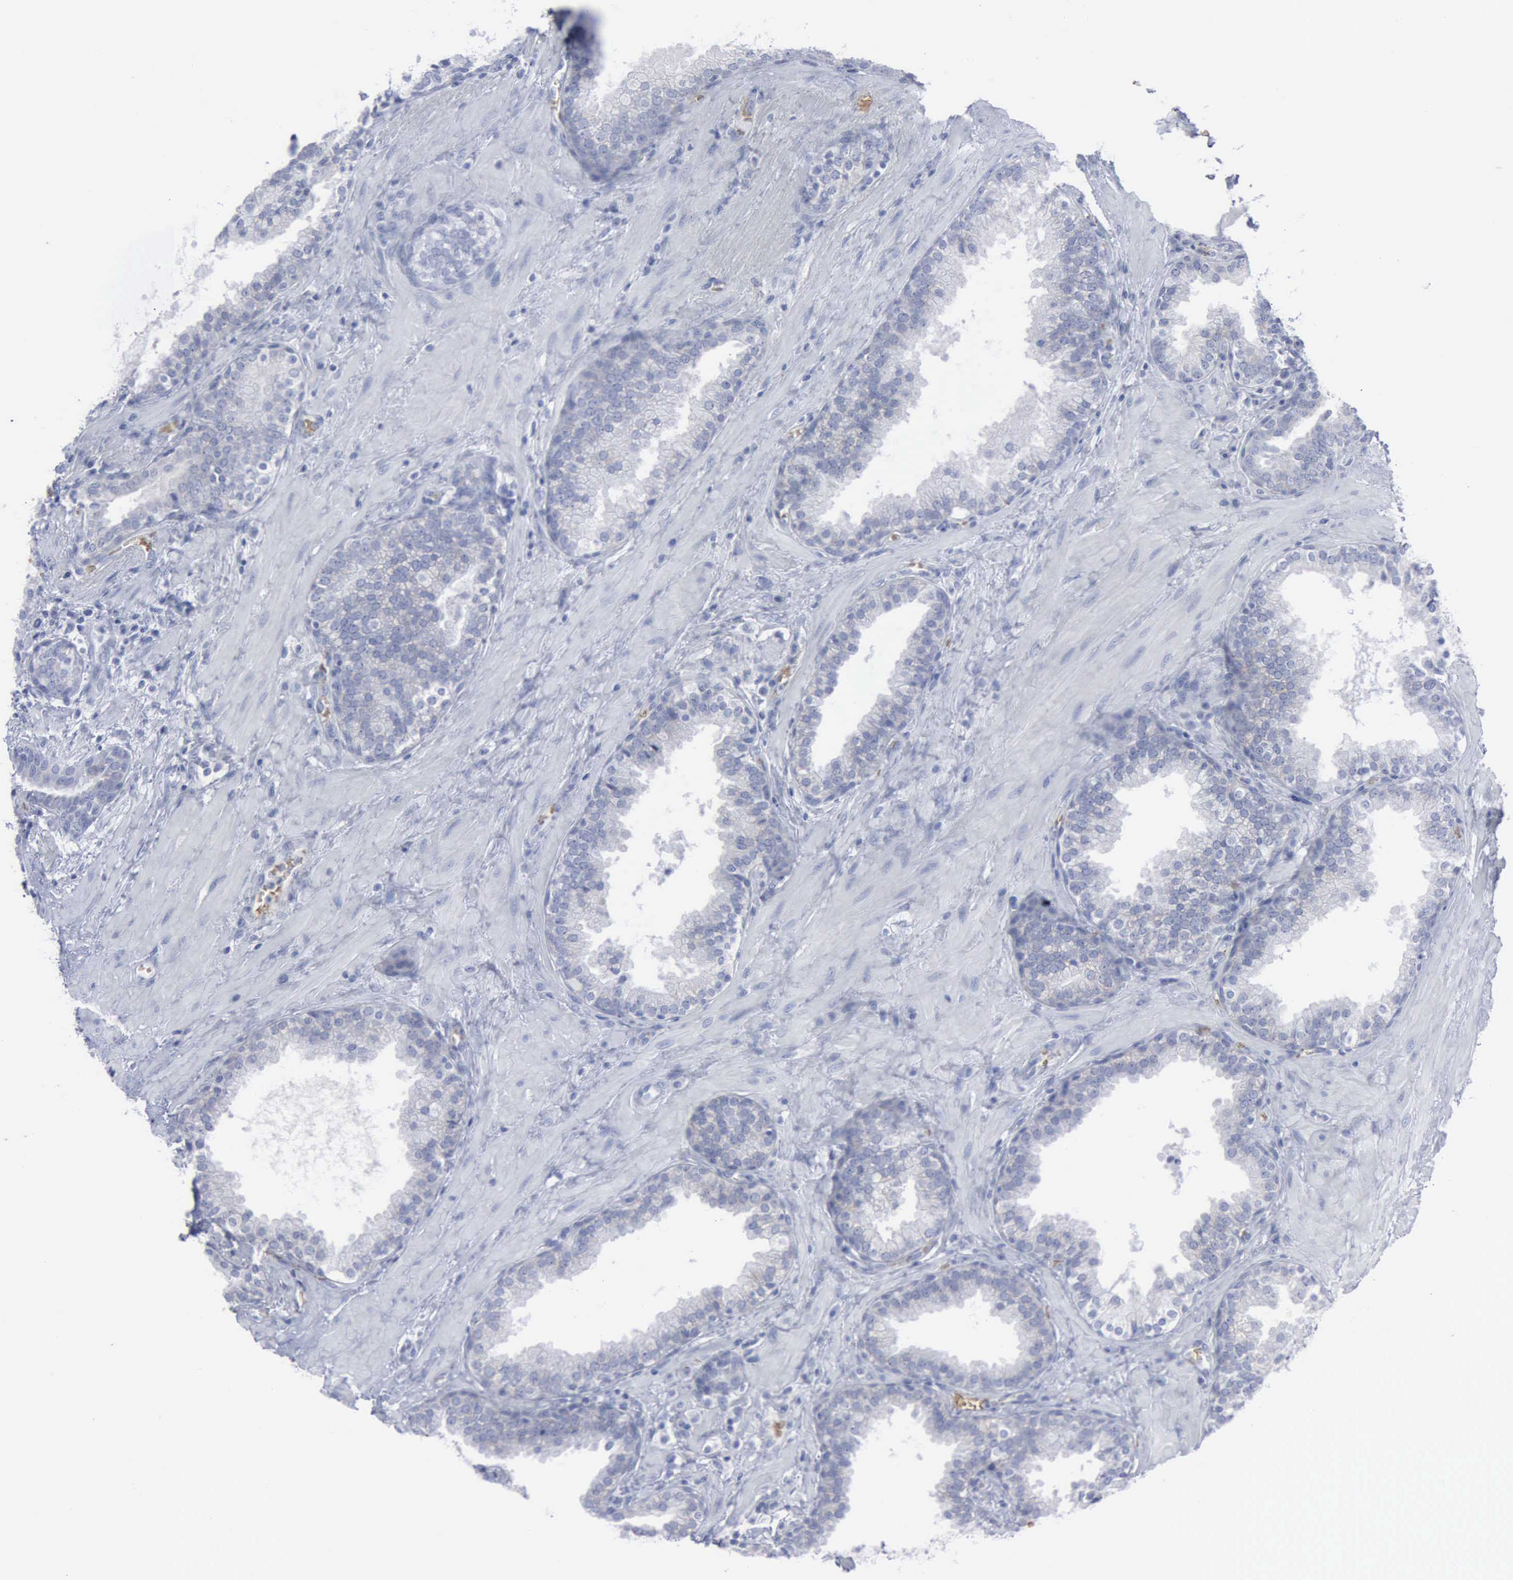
{"staining": {"intensity": "negative", "quantity": "none", "location": "none"}, "tissue": "prostate", "cell_type": "Glandular cells", "image_type": "normal", "snomed": [{"axis": "morphology", "description": "Normal tissue, NOS"}, {"axis": "topography", "description": "Prostate"}], "caption": "This histopathology image is of normal prostate stained with immunohistochemistry (IHC) to label a protein in brown with the nuclei are counter-stained blue. There is no positivity in glandular cells.", "gene": "TGFB1", "patient": {"sex": "male", "age": 51}}